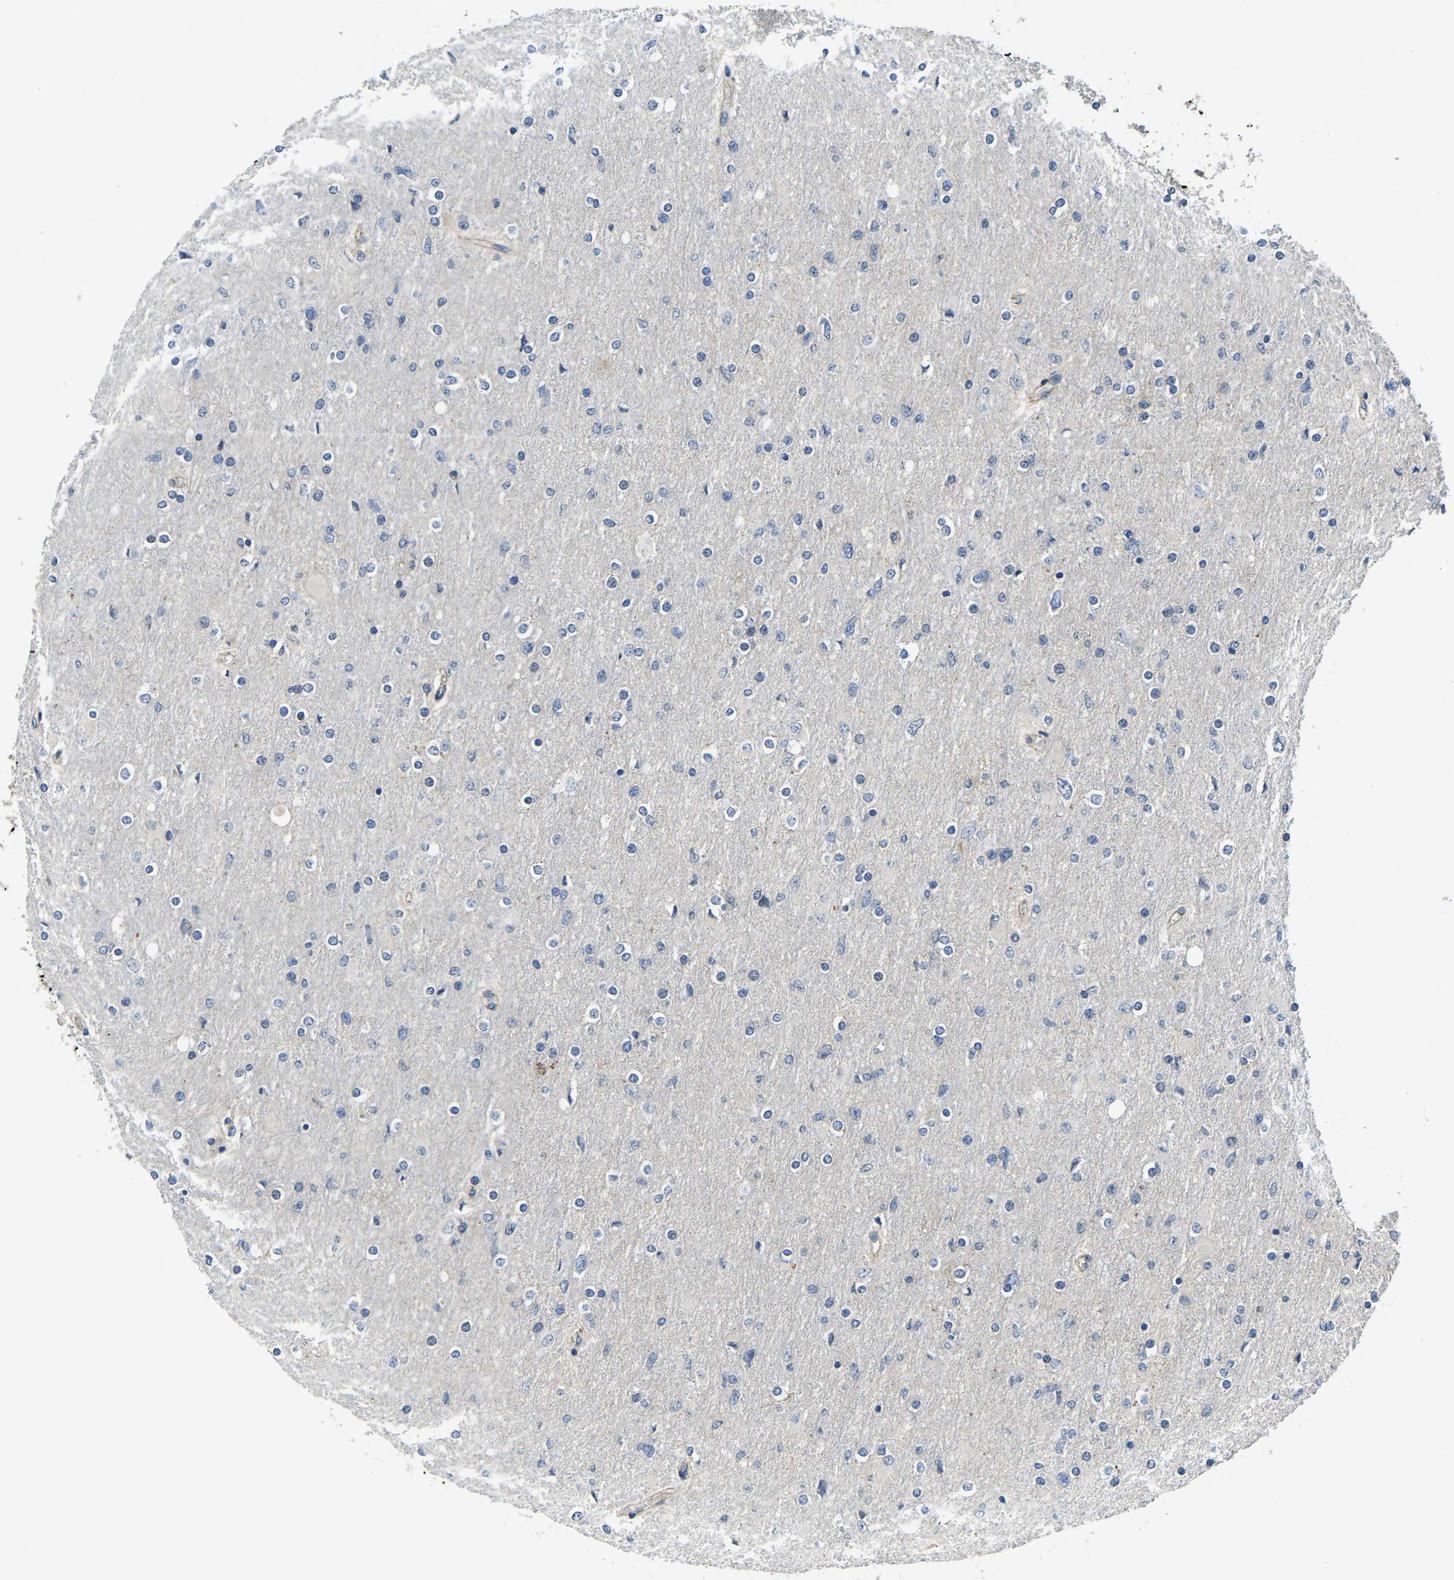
{"staining": {"intensity": "negative", "quantity": "none", "location": "none"}, "tissue": "glioma", "cell_type": "Tumor cells", "image_type": "cancer", "snomed": [{"axis": "morphology", "description": "Glioma, malignant, High grade"}, {"axis": "topography", "description": "Cerebral cortex"}], "caption": "Malignant glioma (high-grade) stained for a protein using immunohistochemistry (IHC) exhibits no staining tumor cells.", "gene": "CTNND1", "patient": {"sex": "female", "age": 36}}